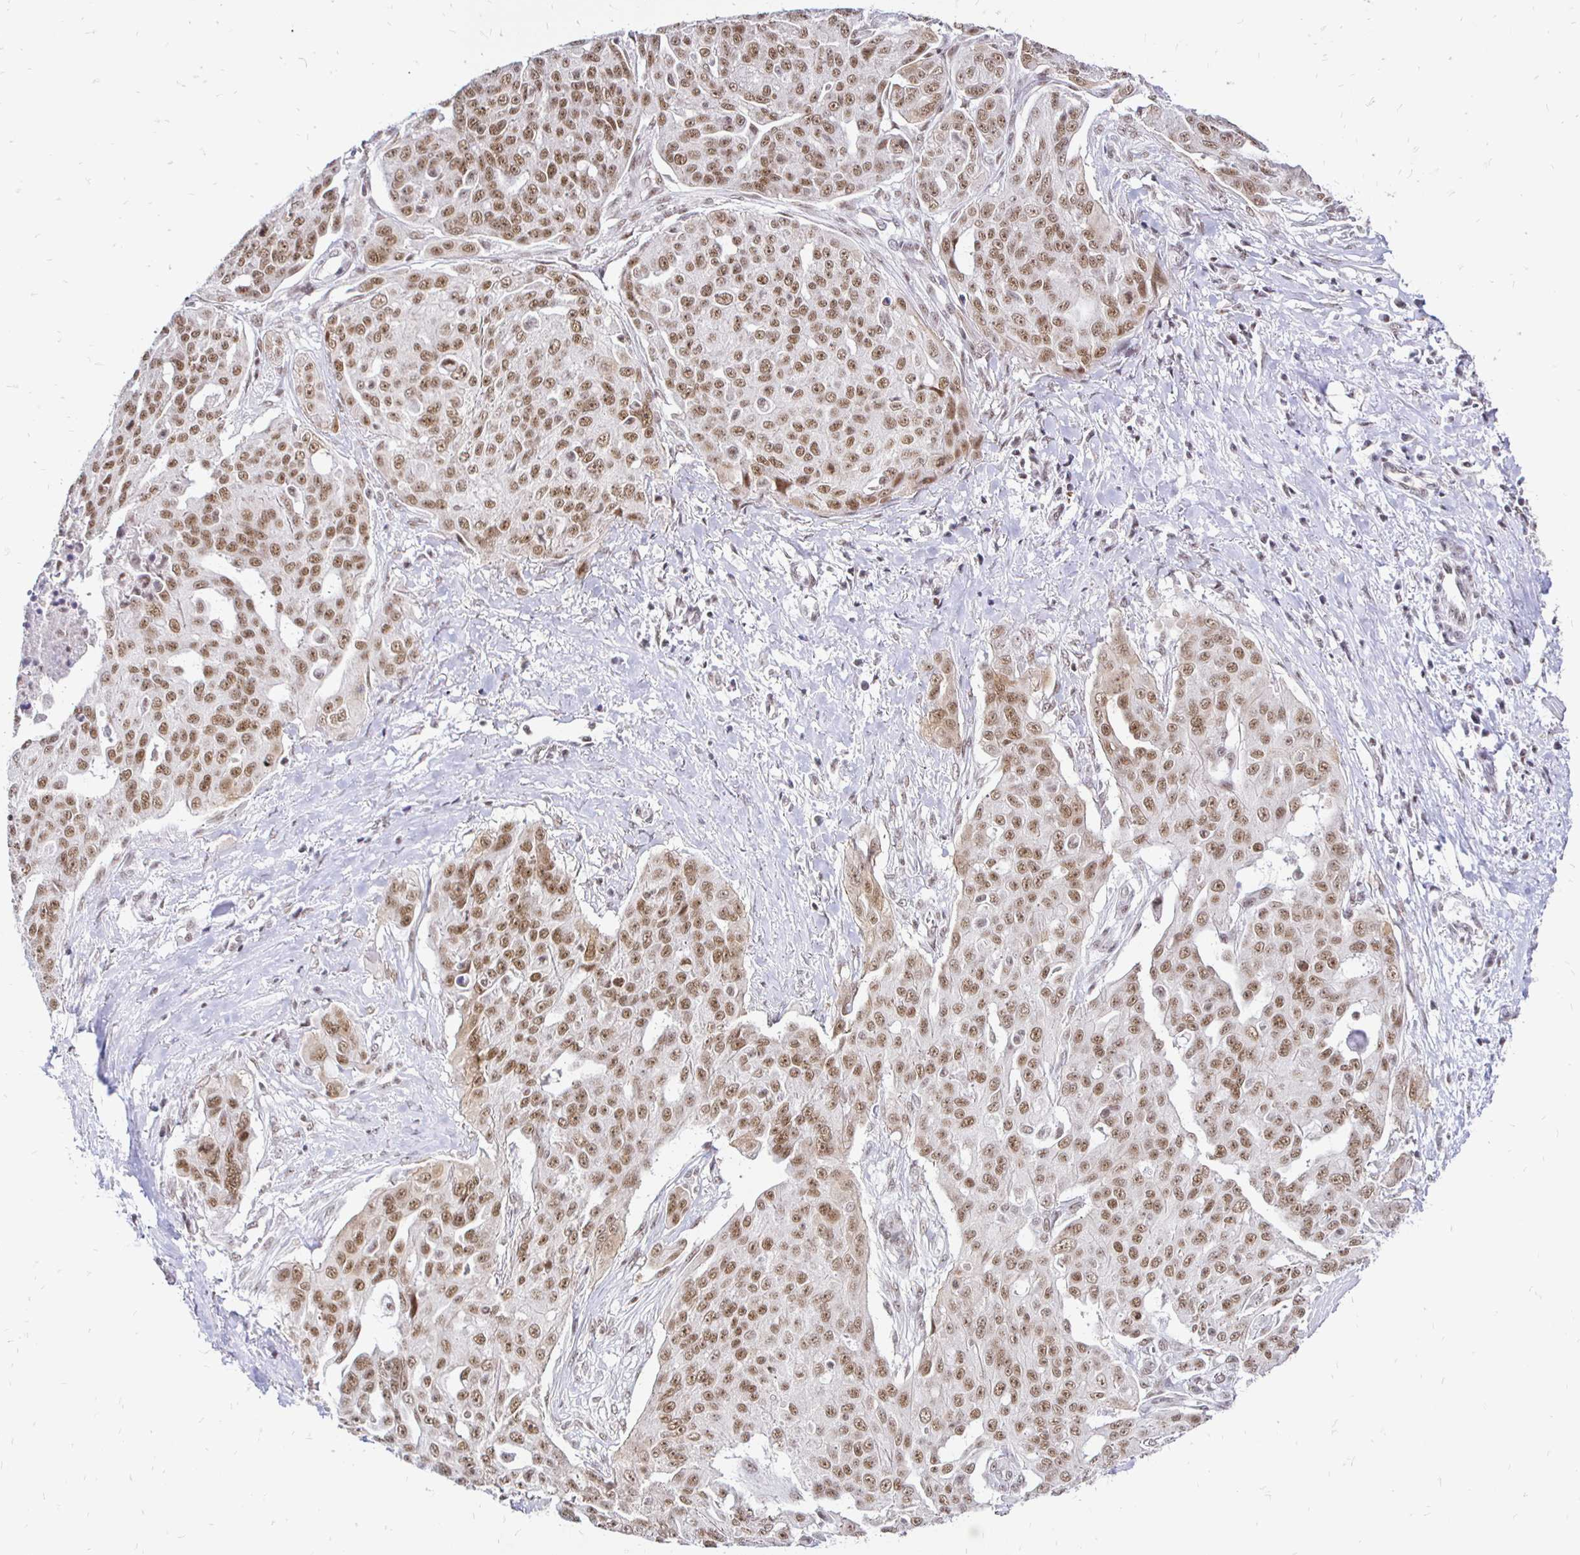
{"staining": {"intensity": "moderate", "quantity": ">75%", "location": "nuclear"}, "tissue": "ovarian cancer", "cell_type": "Tumor cells", "image_type": "cancer", "snomed": [{"axis": "morphology", "description": "Carcinoma, endometroid"}, {"axis": "topography", "description": "Ovary"}], "caption": "The photomicrograph demonstrates a brown stain indicating the presence of a protein in the nuclear of tumor cells in endometroid carcinoma (ovarian). (DAB IHC with brightfield microscopy, high magnification).", "gene": "SIN3A", "patient": {"sex": "female", "age": 70}}